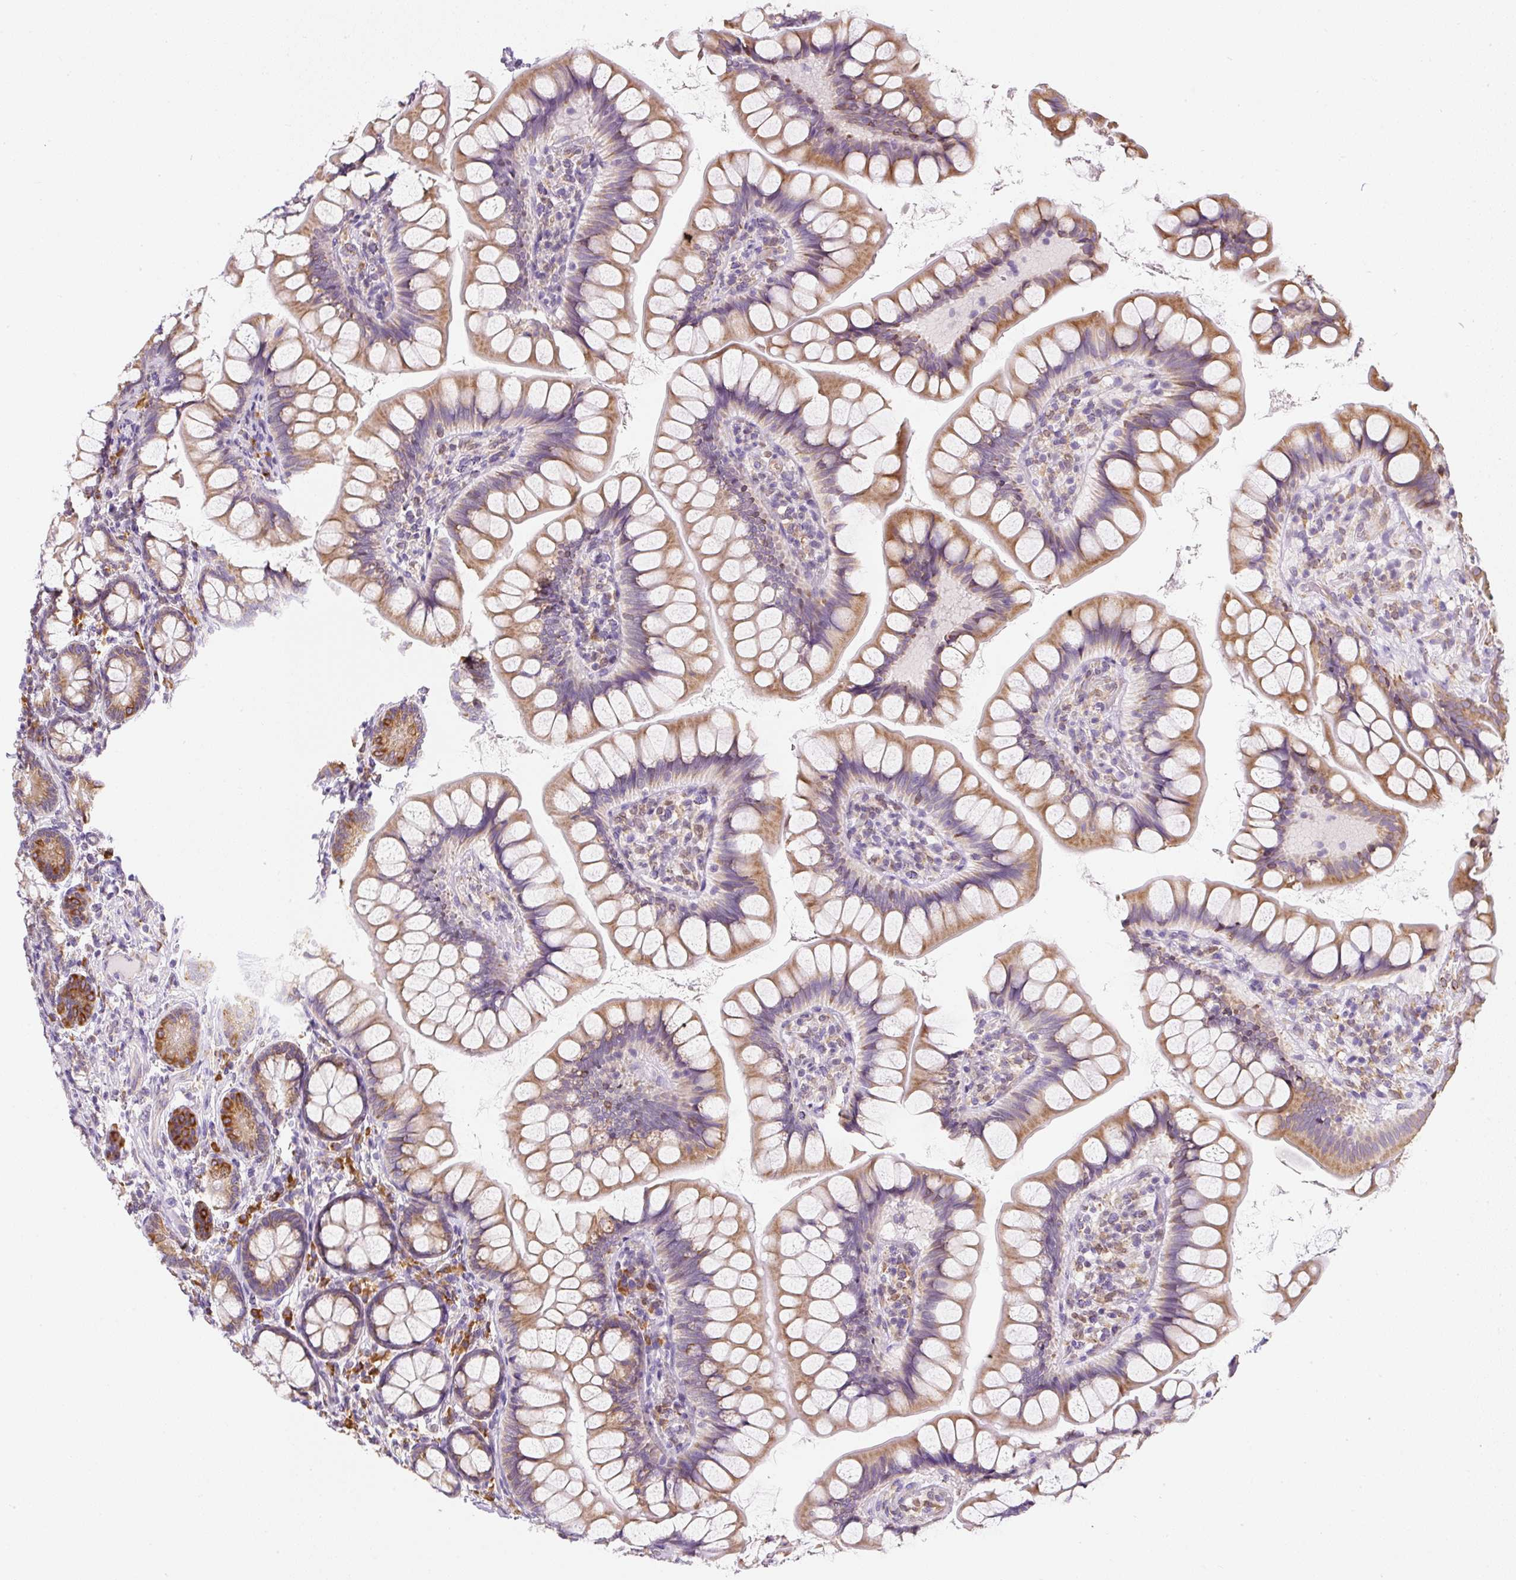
{"staining": {"intensity": "moderate", "quantity": ">75%", "location": "cytoplasmic/membranous"}, "tissue": "small intestine", "cell_type": "Glandular cells", "image_type": "normal", "snomed": [{"axis": "morphology", "description": "Normal tissue, NOS"}, {"axis": "topography", "description": "Small intestine"}], "caption": "Immunohistochemical staining of benign human small intestine shows moderate cytoplasmic/membranous protein positivity in approximately >75% of glandular cells.", "gene": "DDOST", "patient": {"sex": "male", "age": 70}}